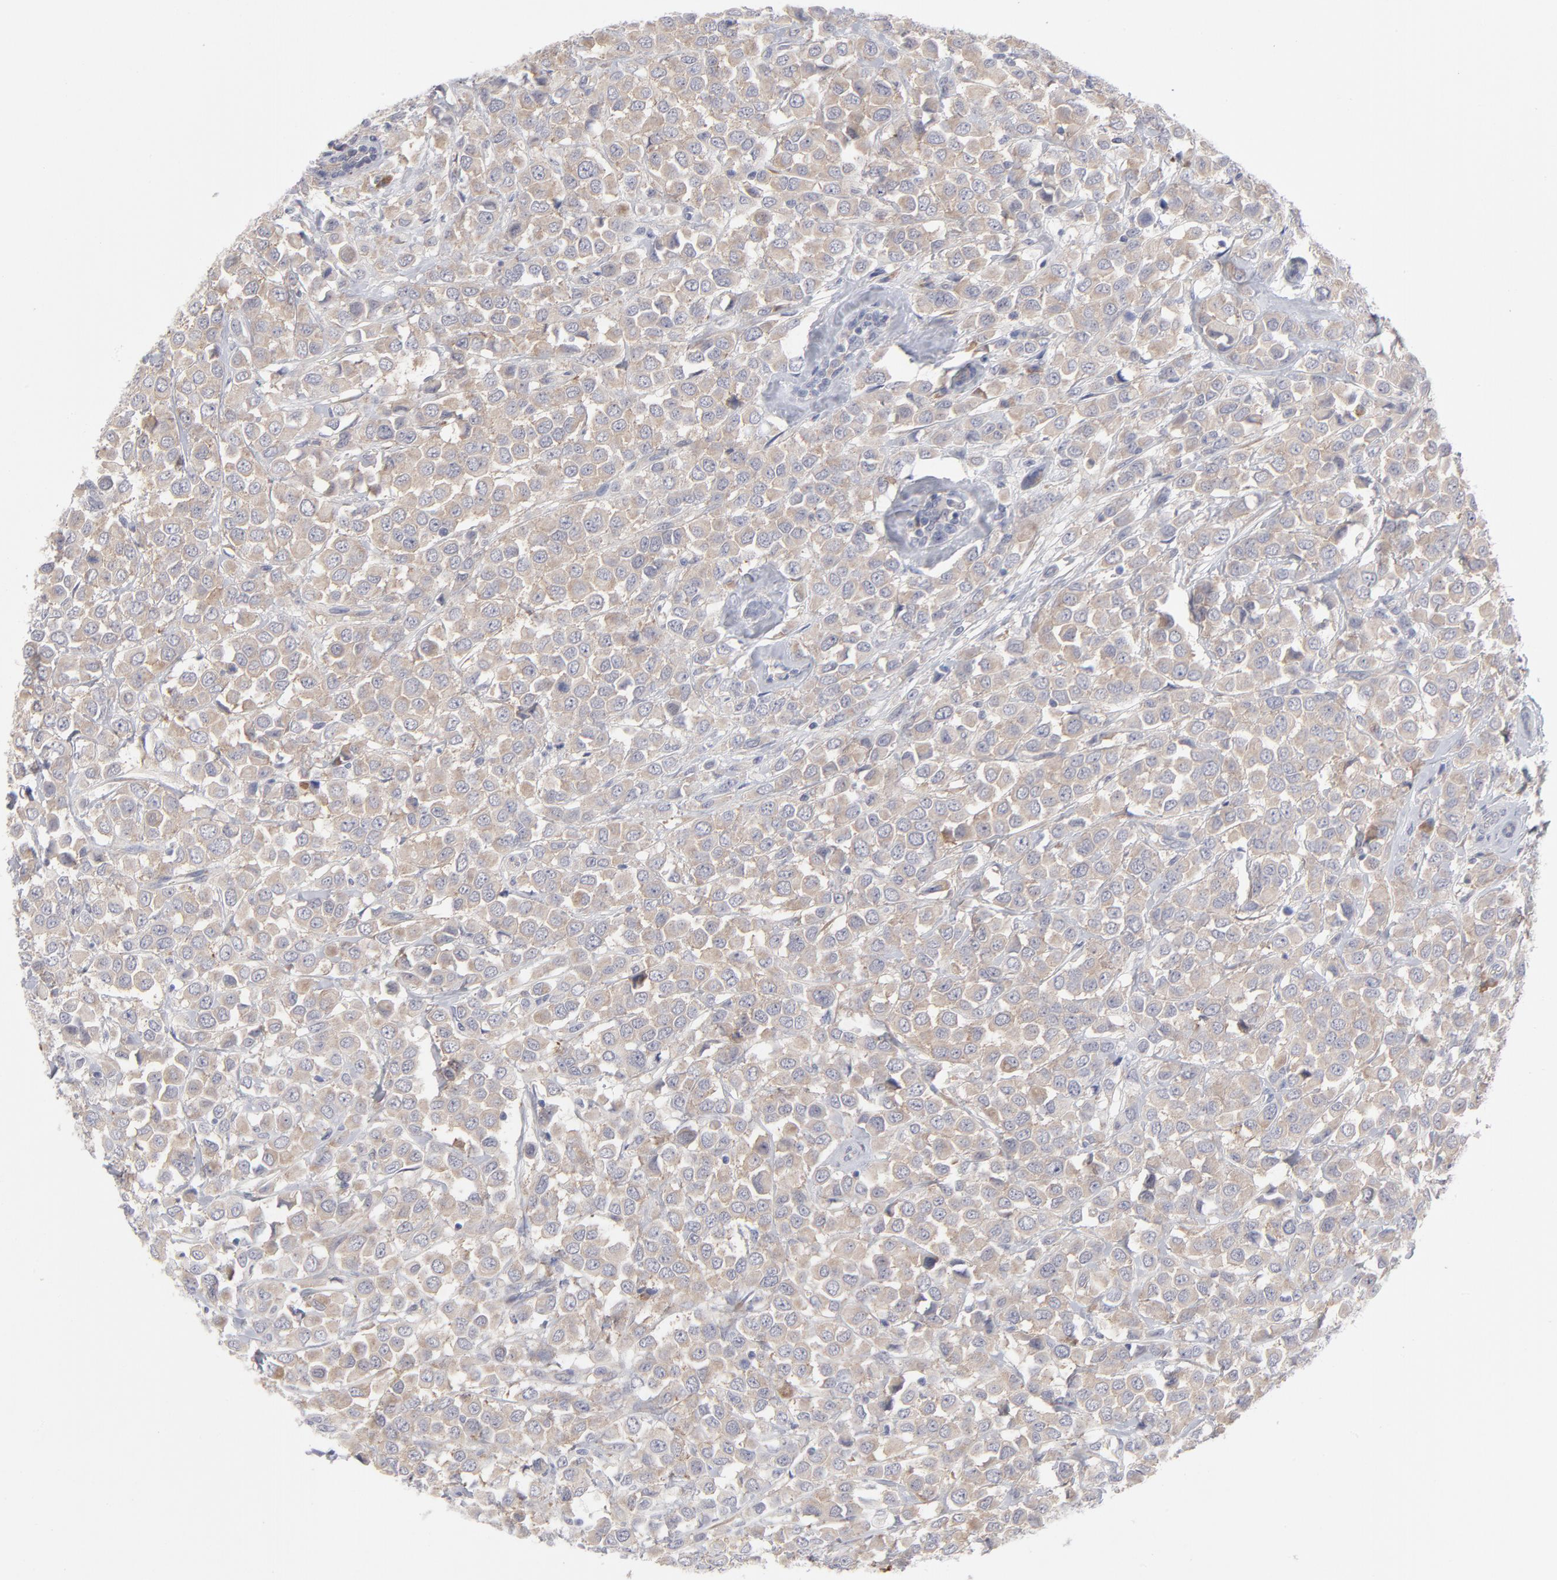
{"staining": {"intensity": "weak", "quantity": ">75%", "location": "cytoplasmic/membranous"}, "tissue": "breast cancer", "cell_type": "Tumor cells", "image_type": "cancer", "snomed": [{"axis": "morphology", "description": "Duct carcinoma"}, {"axis": "topography", "description": "Breast"}], "caption": "Weak cytoplasmic/membranous protein staining is appreciated in about >75% of tumor cells in breast cancer (intraductal carcinoma).", "gene": "RPS24", "patient": {"sex": "female", "age": 61}}